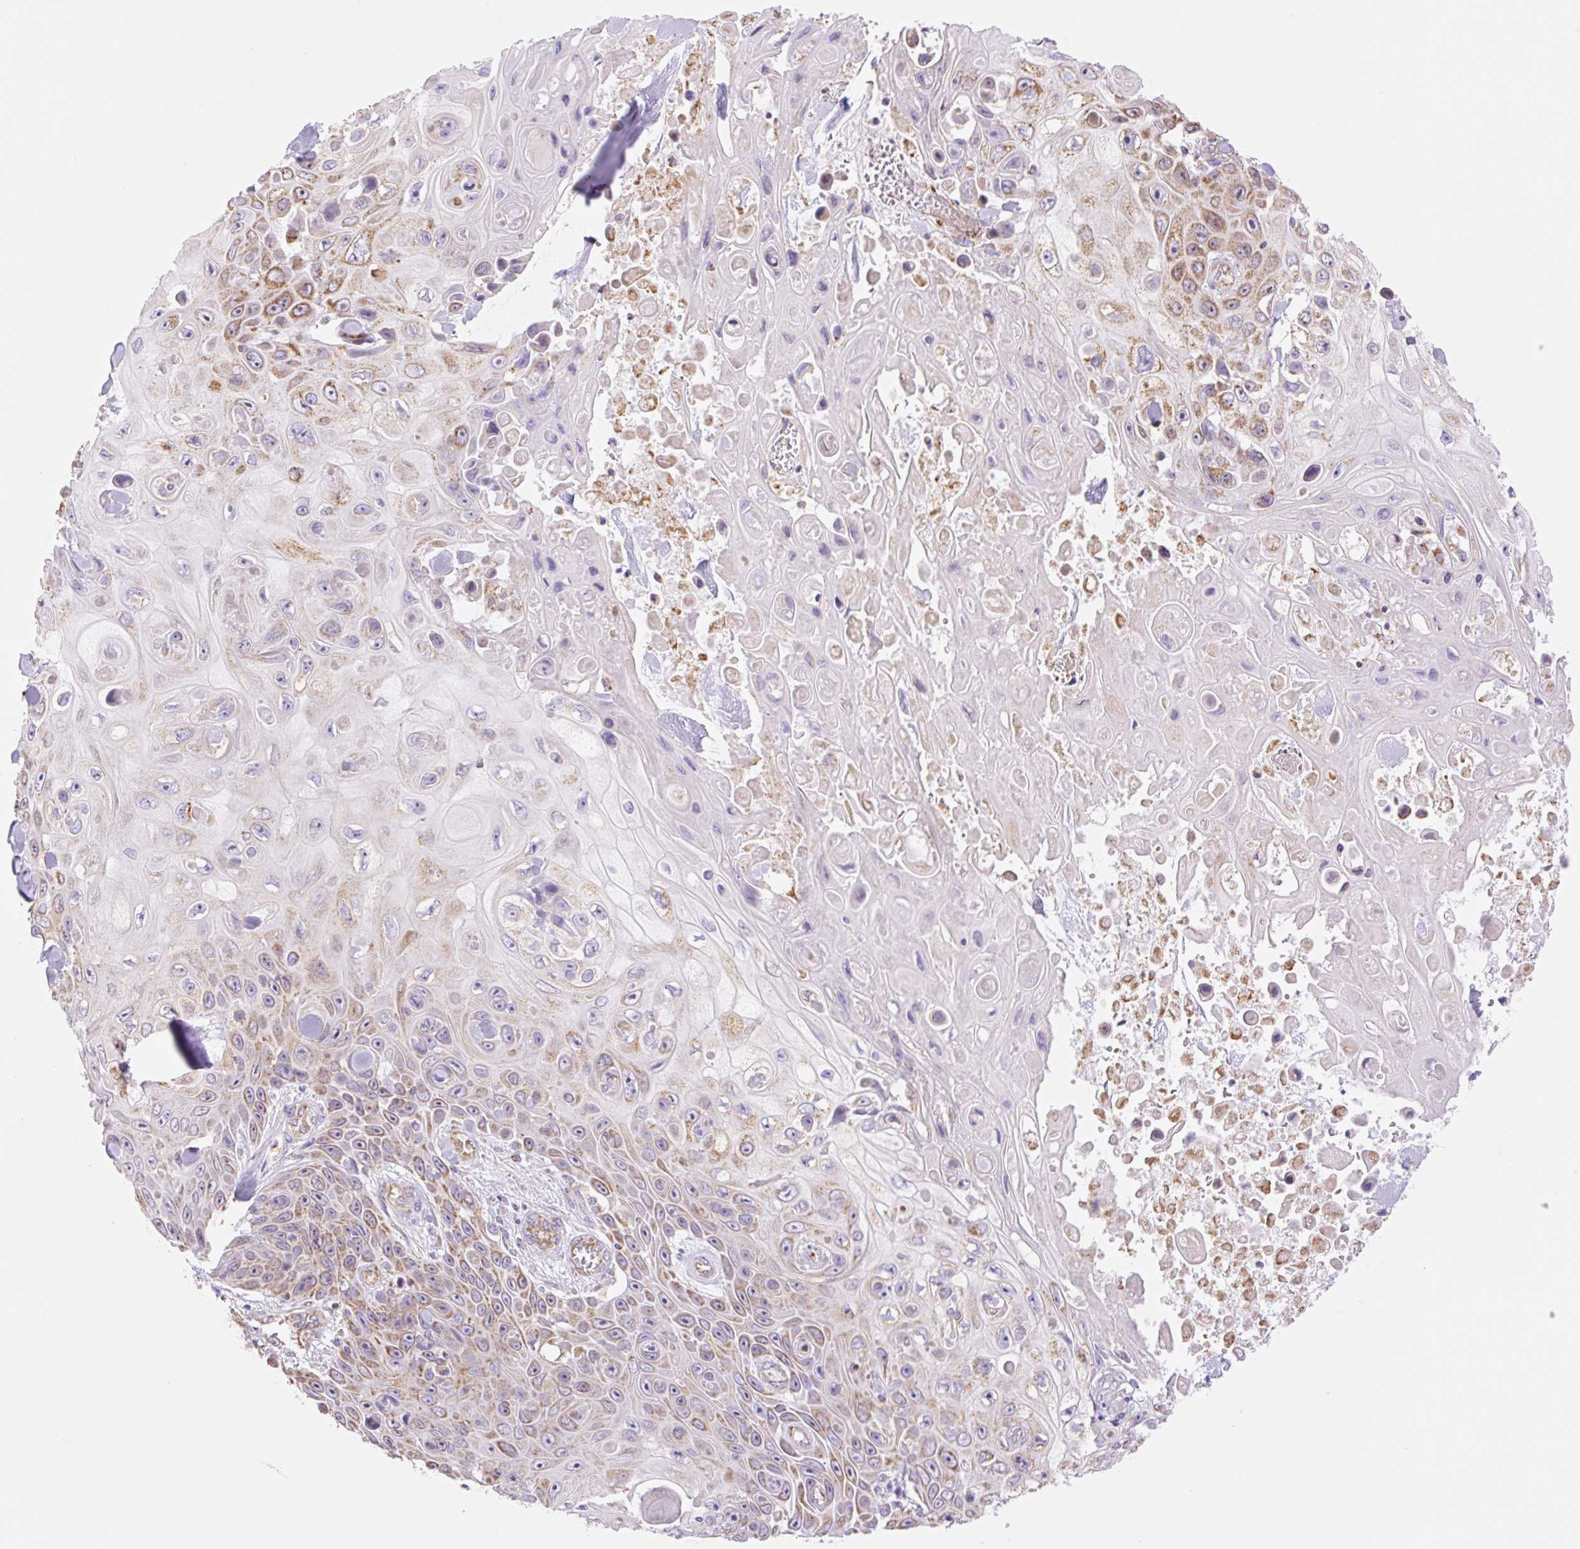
{"staining": {"intensity": "moderate", "quantity": "25%-75%", "location": "cytoplasmic/membranous"}, "tissue": "skin cancer", "cell_type": "Tumor cells", "image_type": "cancer", "snomed": [{"axis": "morphology", "description": "Squamous cell carcinoma, NOS"}, {"axis": "topography", "description": "Skin"}], "caption": "Squamous cell carcinoma (skin) was stained to show a protein in brown. There is medium levels of moderate cytoplasmic/membranous staining in about 25%-75% of tumor cells.", "gene": "ESAM", "patient": {"sex": "male", "age": 82}}